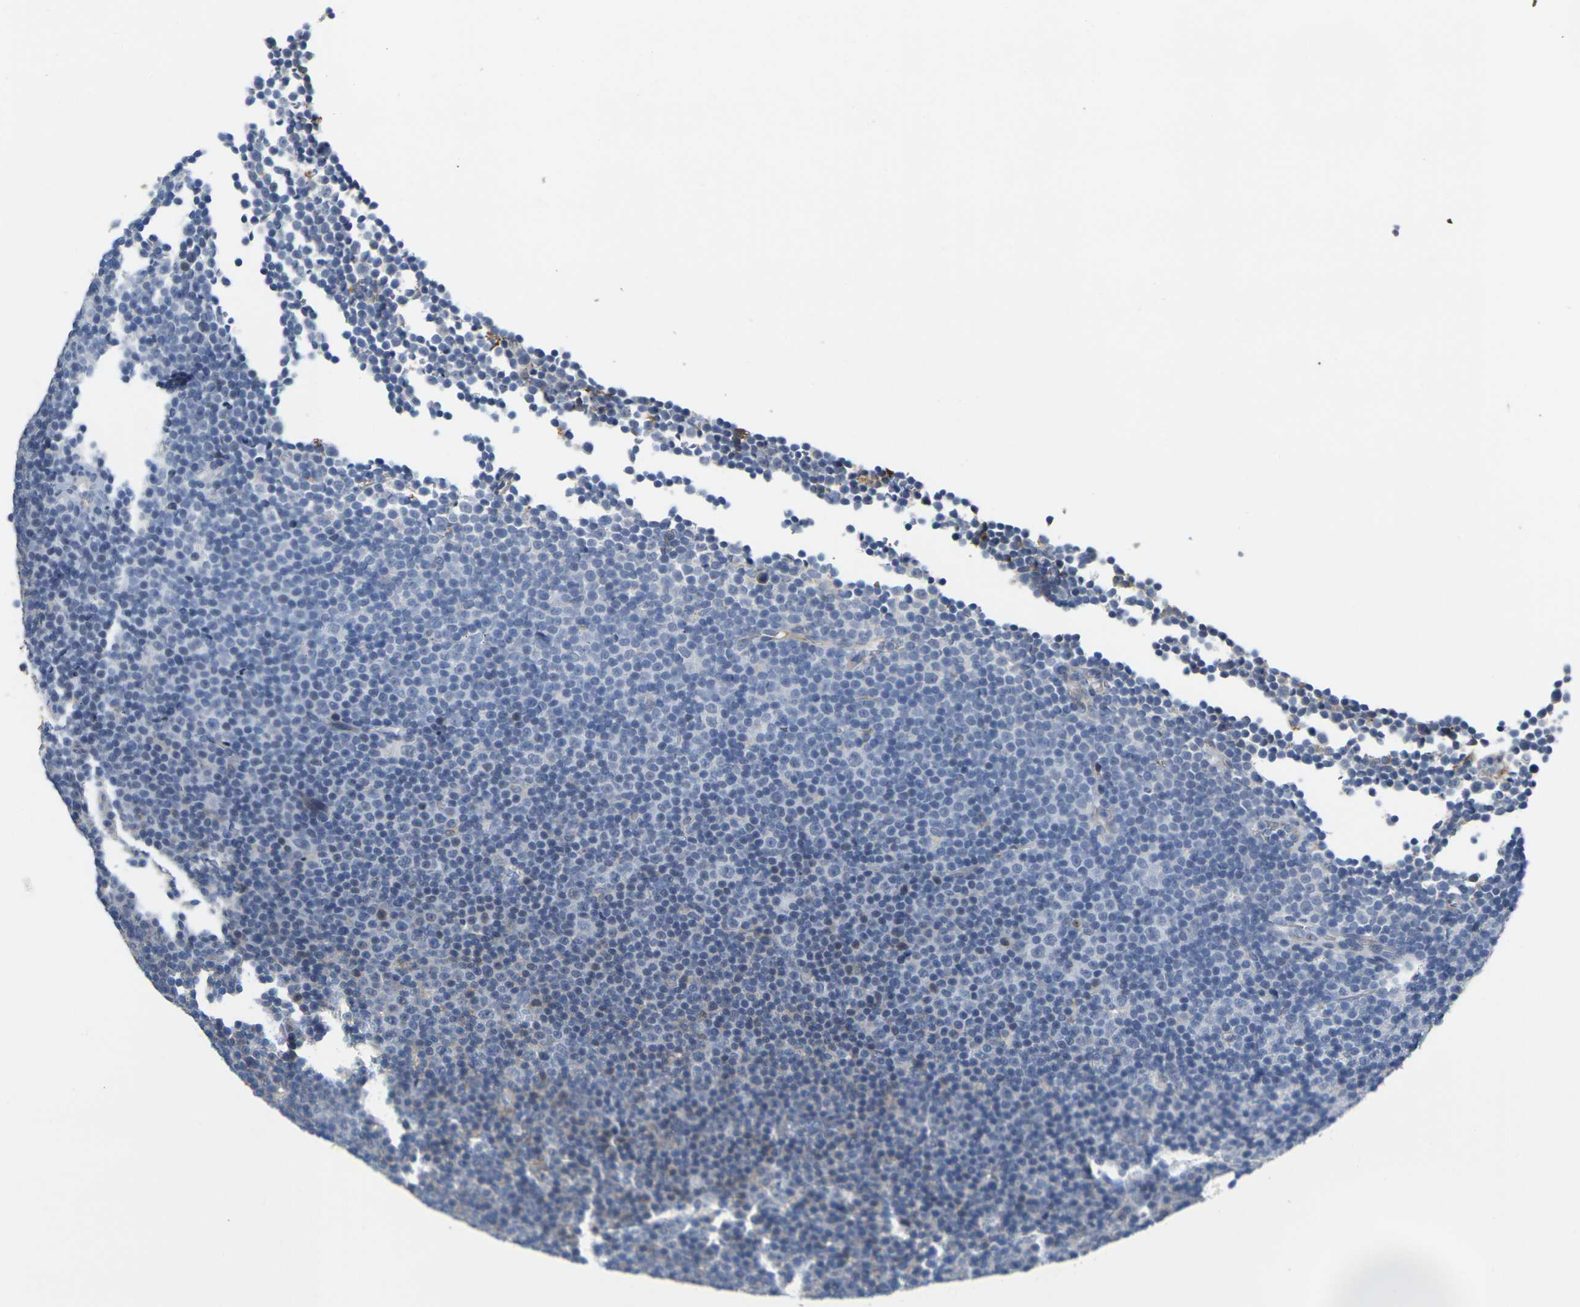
{"staining": {"intensity": "negative", "quantity": "none", "location": "none"}, "tissue": "lymphoma", "cell_type": "Tumor cells", "image_type": "cancer", "snomed": [{"axis": "morphology", "description": "Malignant lymphoma, non-Hodgkin's type, Low grade"}, {"axis": "topography", "description": "Lymph node"}], "caption": "This histopathology image is of malignant lymphoma, non-Hodgkin's type (low-grade) stained with immunohistochemistry (IHC) to label a protein in brown with the nuclei are counter-stained blue. There is no expression in tumor cells.", "gene": "OTOF", "patient": {"sex": "female", "age": 67}}